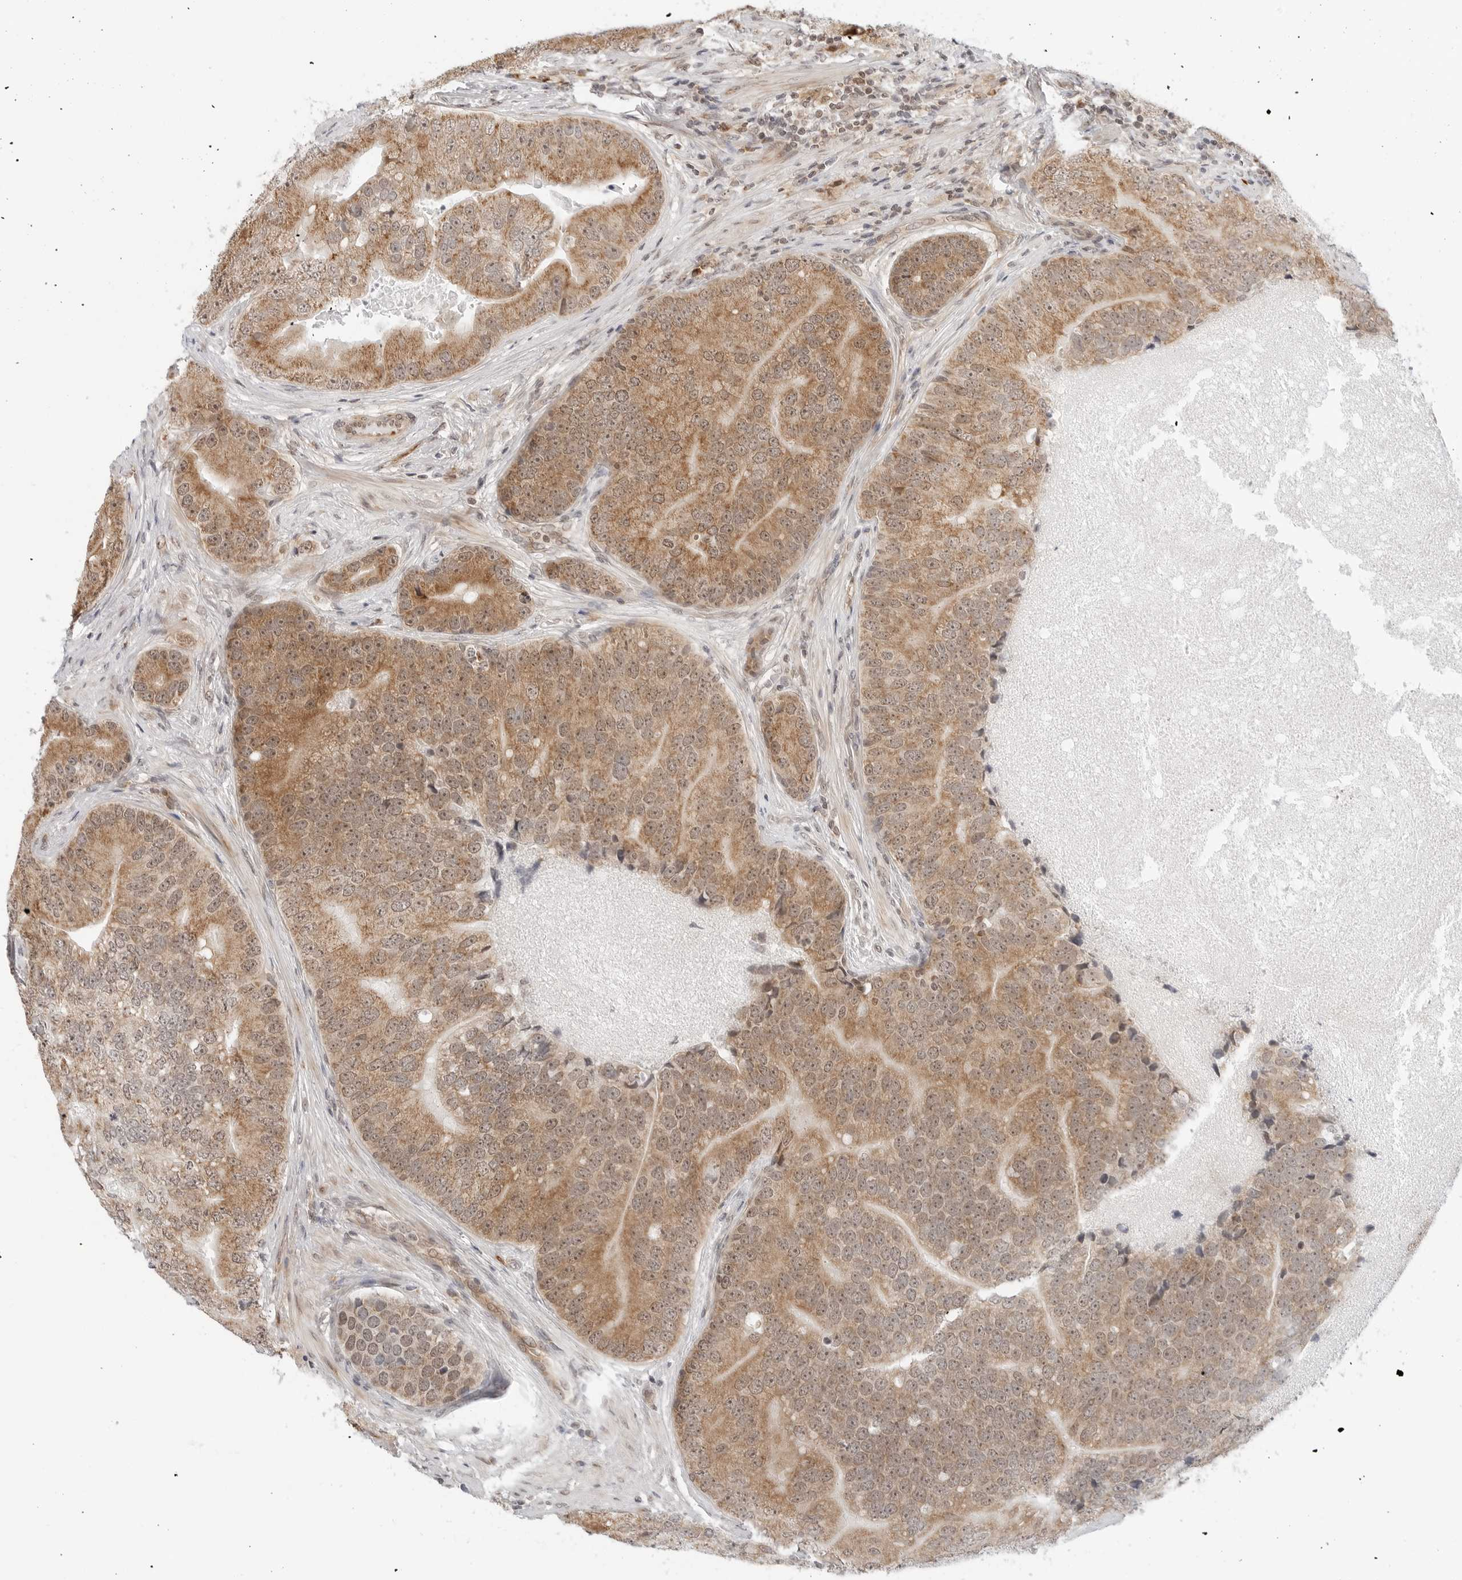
{"staining": {"intensity": "moderate", "quantity": ">75%", "location": "cytoplasmic/membranous,nuclear"}, "tissue": "prostate cancer", "cell_type": "Tumor cells", "image_type": "cancer", "snomed": [{"axis": "morphology", "description": "Adenocarcinoma, High grade"}, {"axis": "topography", "description": "Prostate"}], "caption": "Moderate cytoplasmic/membranous and nuclear positivity for a protein is appreciated in about >75% of tumor cells of prostate cancer using immunohistochemistry.", "gene": "POLR3GL", "patient": {"sex": "male", "age": 70}}